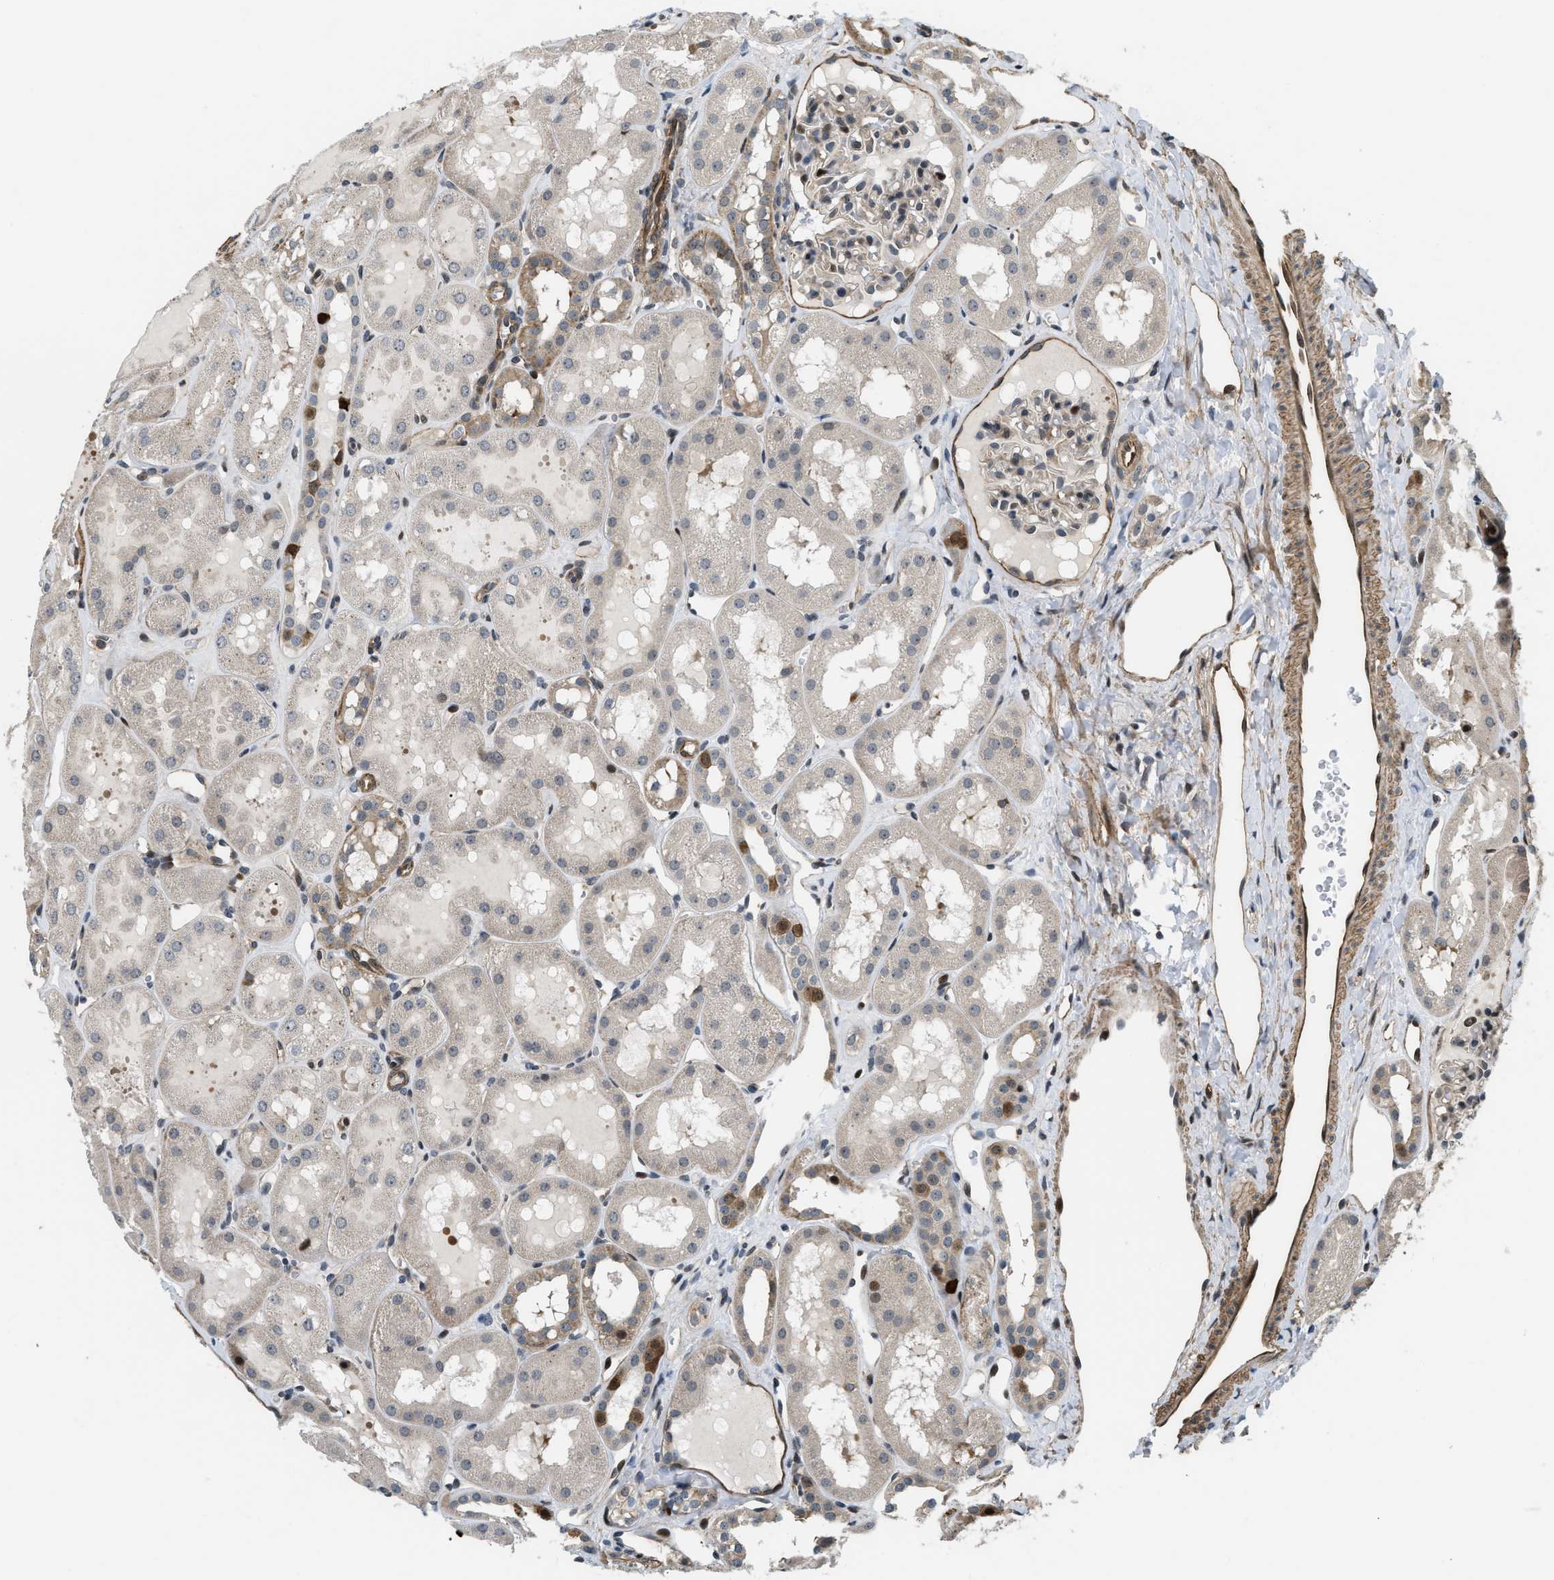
{"staining": {"intensity": "weak", "quantity": "<25%", "location": "cytoplasmic/membranous"}, "tissue": "kidney", "cell_type": "Cells in glomeruli", "image_type": "normal", "snomed": [{"axis": "morphology", "description": "Normal tissue, NOS"}, {"axis": "topography", "description": "Kidney"}, {"axis": "topography", "description": "Urinary bladder"}], "caption": "The IHC photomicrograph has no significant staining in cells in glomeruli of kidney.", "gene": "LTA4H", "patient": {"sex": "male", "age": 16}}